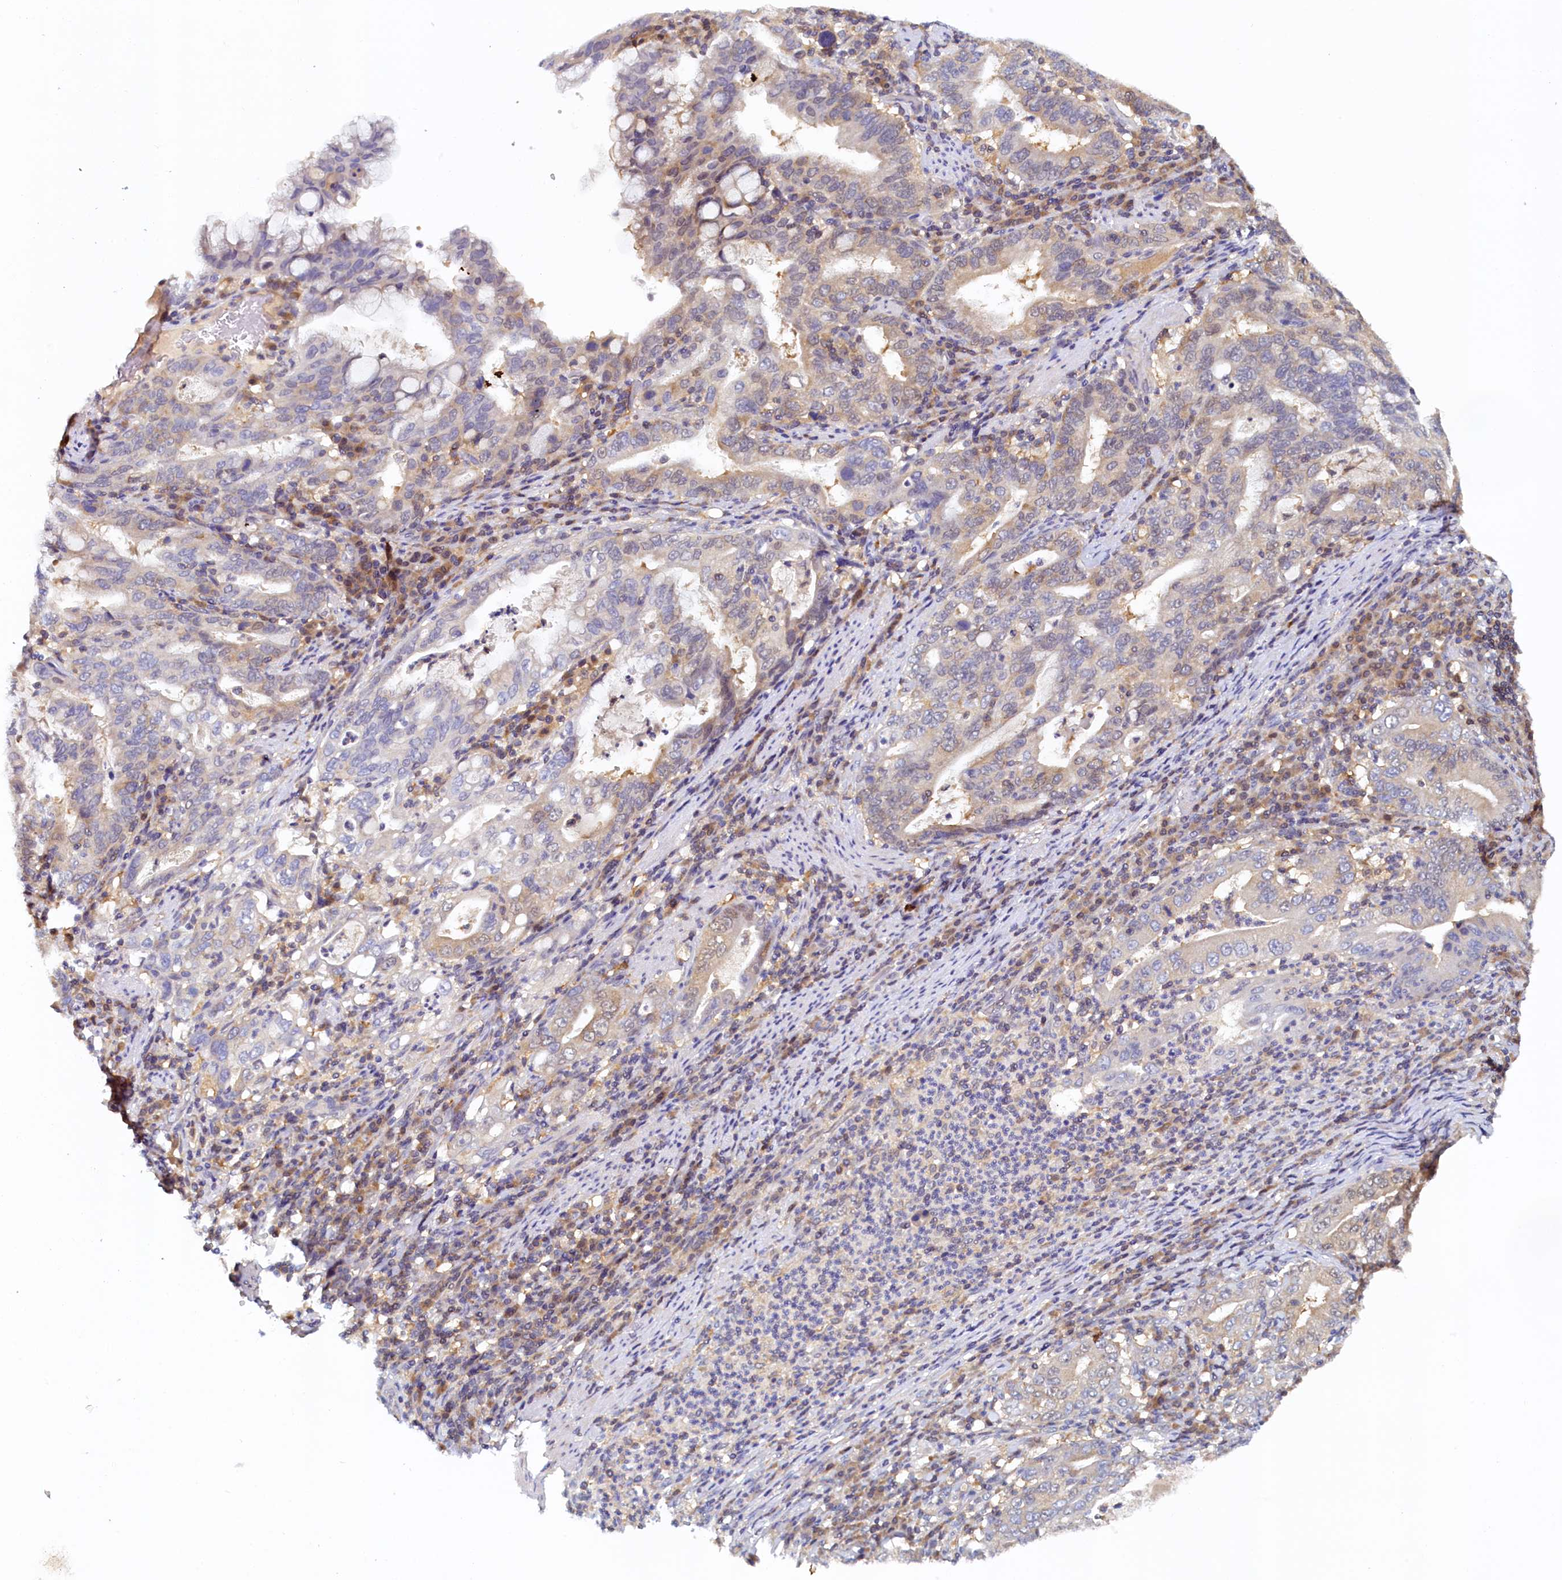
{"staining": {"intensity": "weak", "quantity": "25%-75%", "location": "cytoplasmic/membranous"}, "tissue": "stomach cancer", "cell_type": "Tumor cells", "image_type": "cancer", "snomed": [{"axis": "morphology", "description": "Normal tissue, NOS"}, {"axis": "morphology", "description": "Adenocarcinoma, NOS"}, {"axis": "topography", "description": "Esophagus"}, {"axis": "topography", "description": "Stomach, upper"}, {"axis": "topography", "description": "Peripheral nerve tissue"}], "caption": "High-magnification brightfield microscopy of stomach cancer stained with DAB (brown) and counterstained with hematoxylin (blue). tumor cells exhibit weak cytoplasmic/membranous positivity is present in about25%-75% of cells. (DAB IHC with brightfield microscopy, high magnification).", "gene": "PAAF1", "patient": {"sex": "male", "age": 62}}